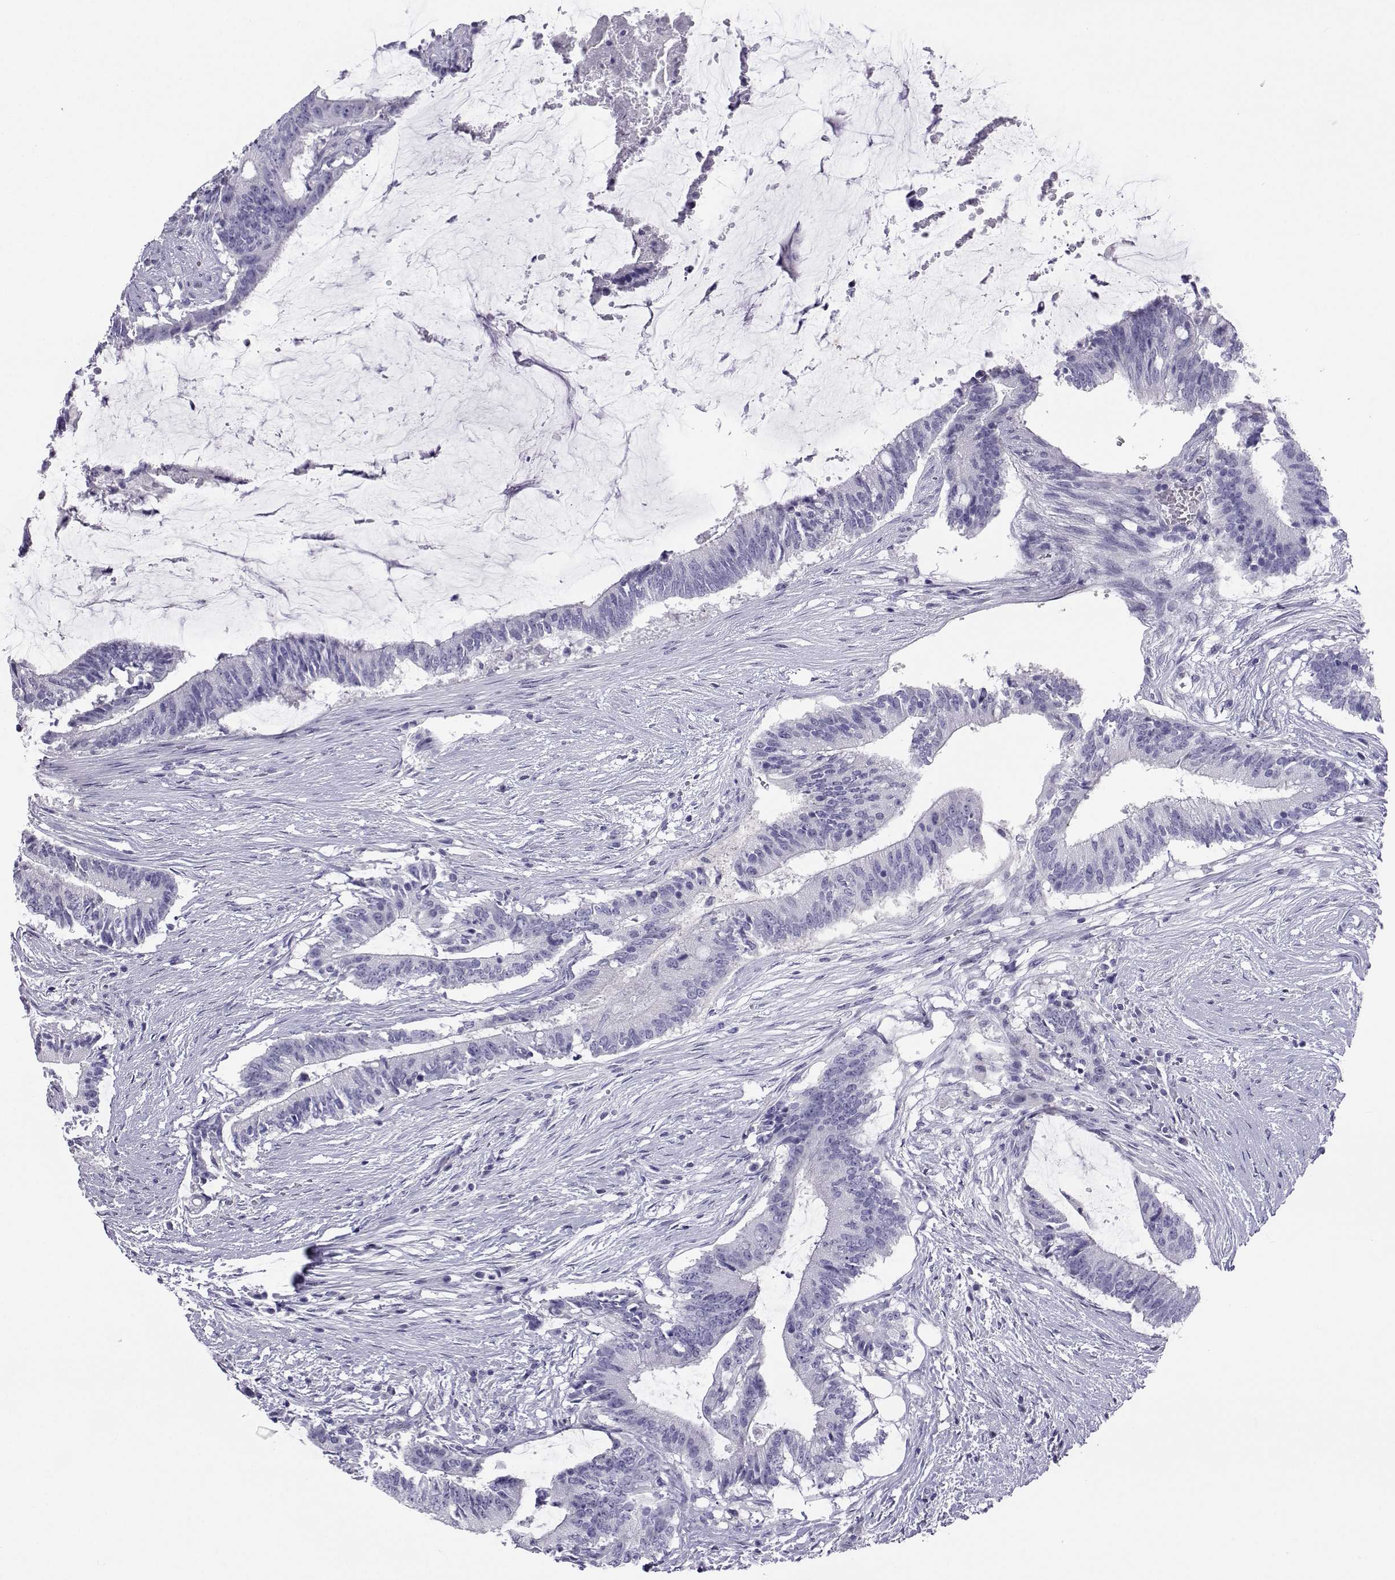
{"staining": {"intensity": "negative", "quantity": "none", "location": "none"}, "tissue": "colorectal cancer", "cell_type": "Tumor cells", "image_type": "cancer", "snomed": [{"axis": "morphology", "description": "Adenocarcinoma, NOS"}, {"axis": "topography", "description": "Colon"}], "caption": "A histopathology image of colorectal cancer (adenocarcinoma) stained for a protein displays no brown staining in tumor cells.", "gene": "PLIN4", "patient": {"sex": "female", "age": 43}}